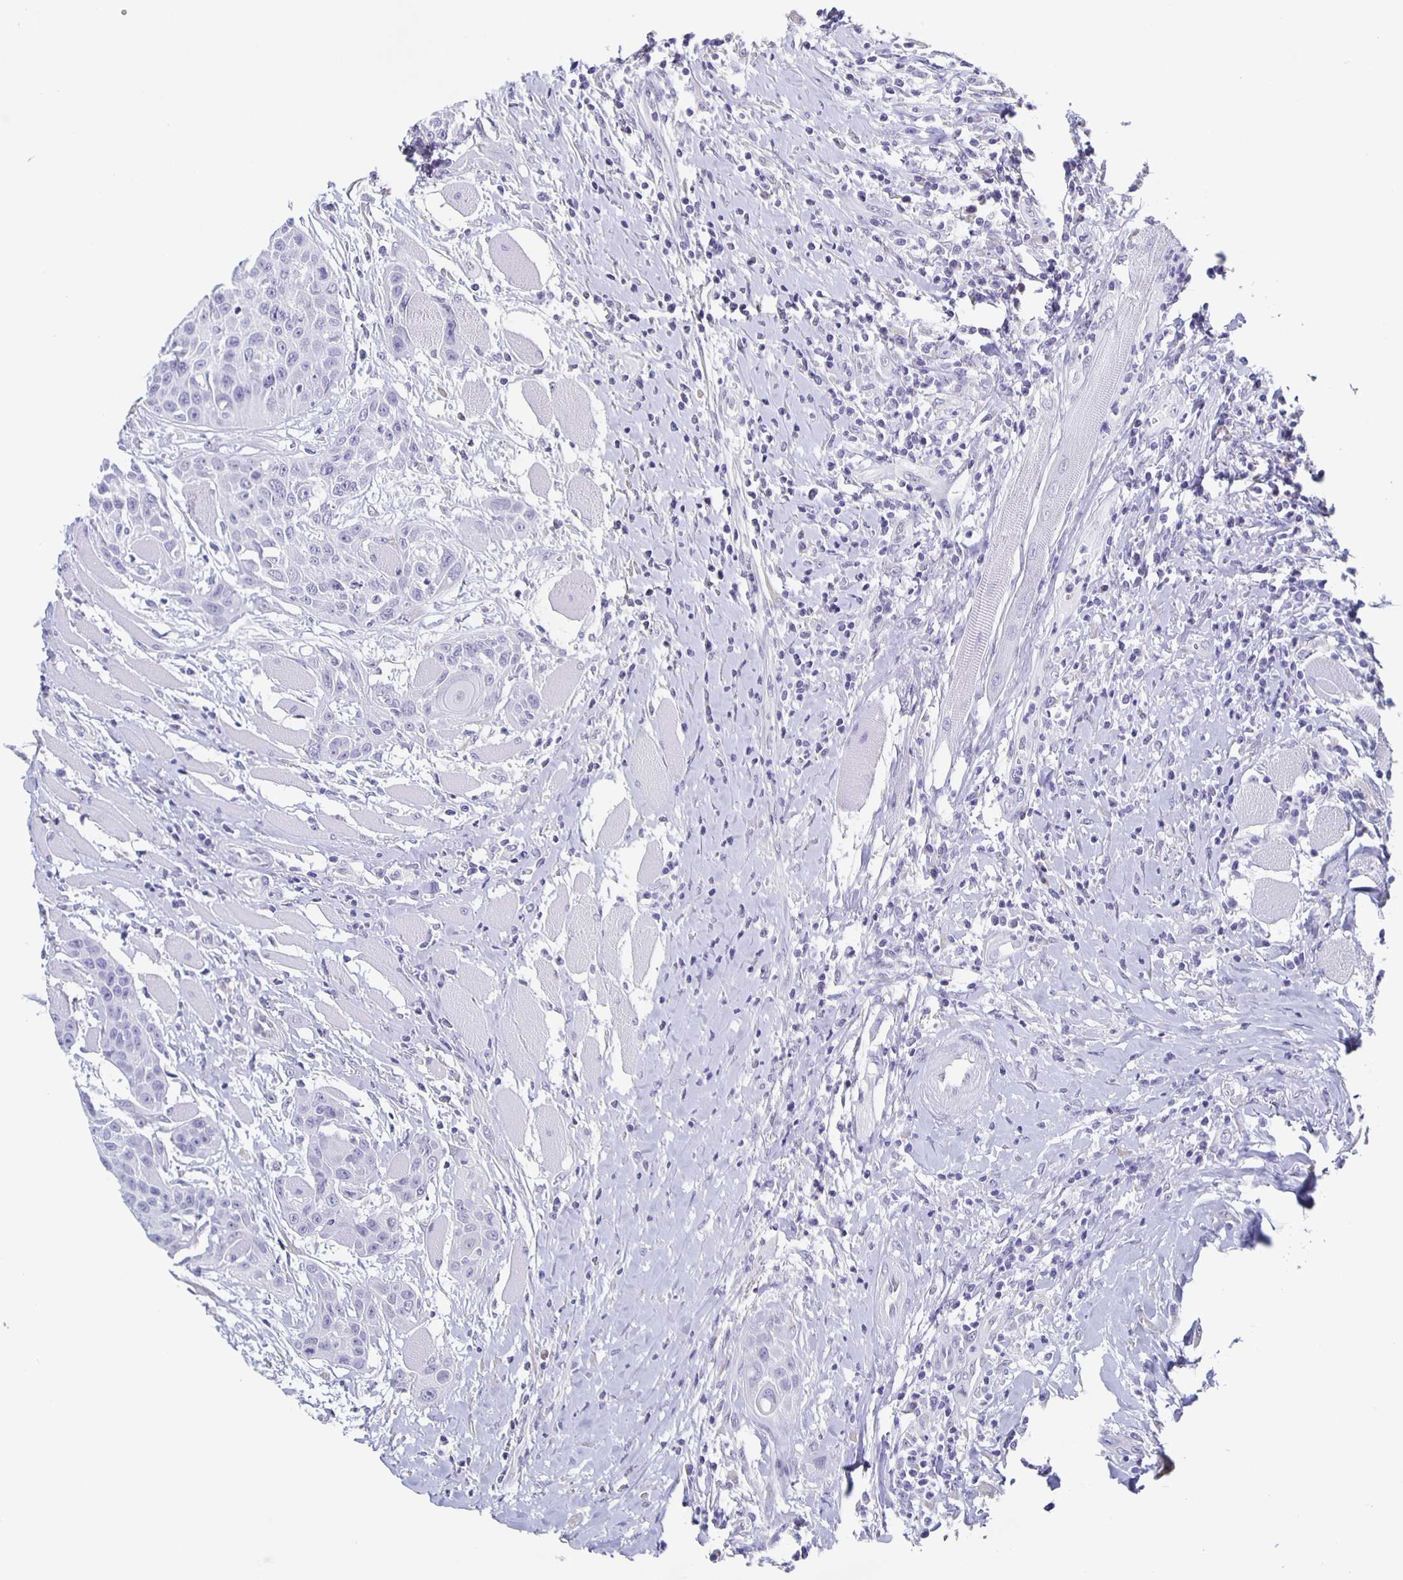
{"staining": {"intensity": "negative", "quantity": "none", "location": "none"}, "tissue": "head and neck cancer", "cell_type": "Tumor cells", "image_type": "cancer", "snomed": [{"axis": "morphology", "description": "Squamous cell carcinoma, NOS"}, {"axis": "topography", "description": "Head-Neck"}], "caption": "An image of human head and neck squamous cell carcinoma is negative for staining in tumor cells. (Stains: DAB (3,3'-diaminobenzidine) immunohistochemistry with hematoxylin counter stain, Microscopy: brightfield microscopy at high magnification).", "gene": "CCDC17", "patient": {"sex": "female", "age": 73}}